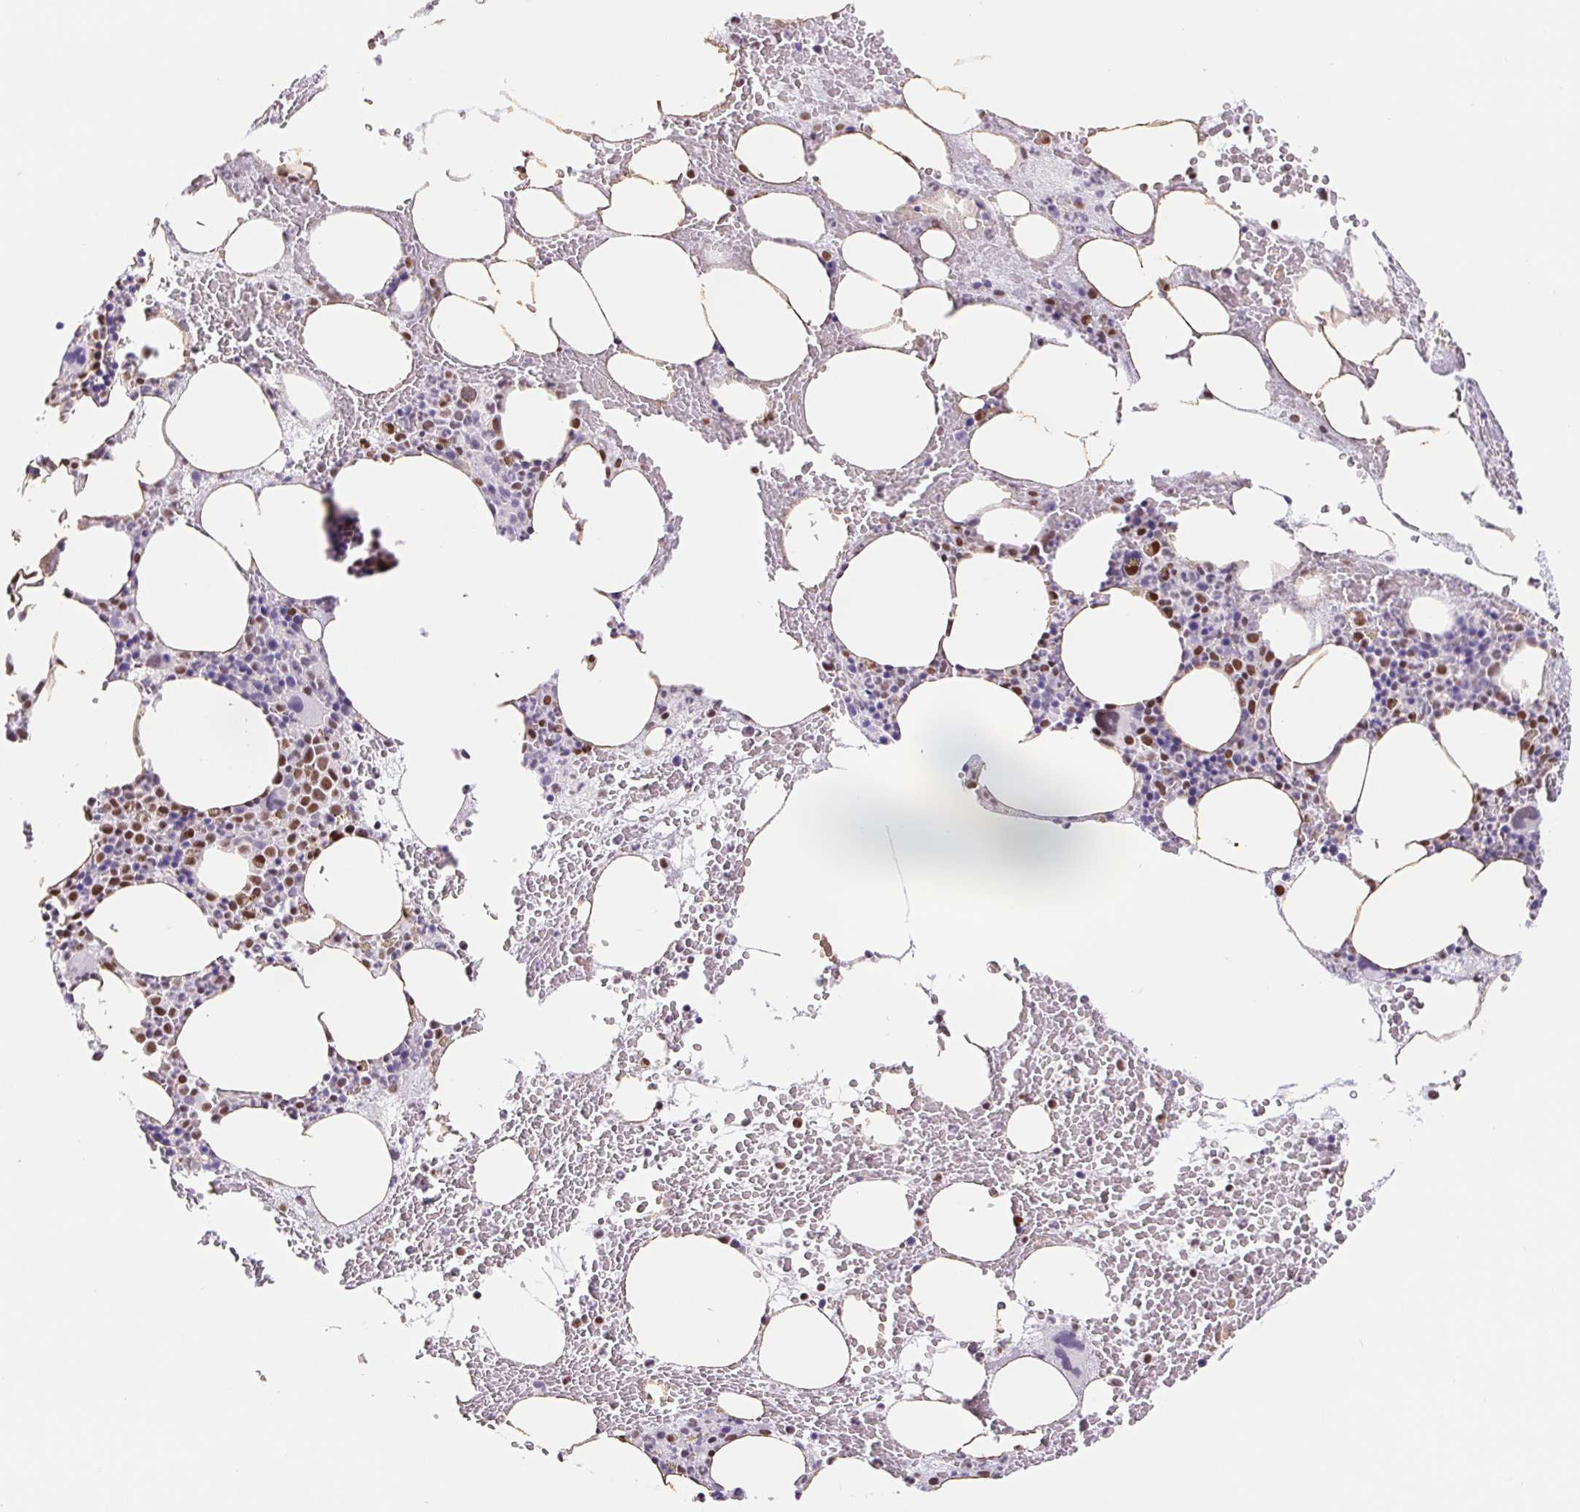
{"staining": {"intensity": "moderate", "quantity": "<25%", "location": "nuclear"}, "tissue": "bone marrow", "cell_type": "Hematopoietic cells", "image_type": "normal", "snomed": [{"axis": "morphology", "description": "Normal tissue, NOS"}, {"axis": "topography", "description": "Bone marrow"}], "caption": "About <25% of hematopoietic cells in normal bone marrow demonstrate moderate nuclear protein expression as visualized by brown immunohistochemical staining.", "gene": "TRERF1", "patient": {"sex": "male", "age": 89}}